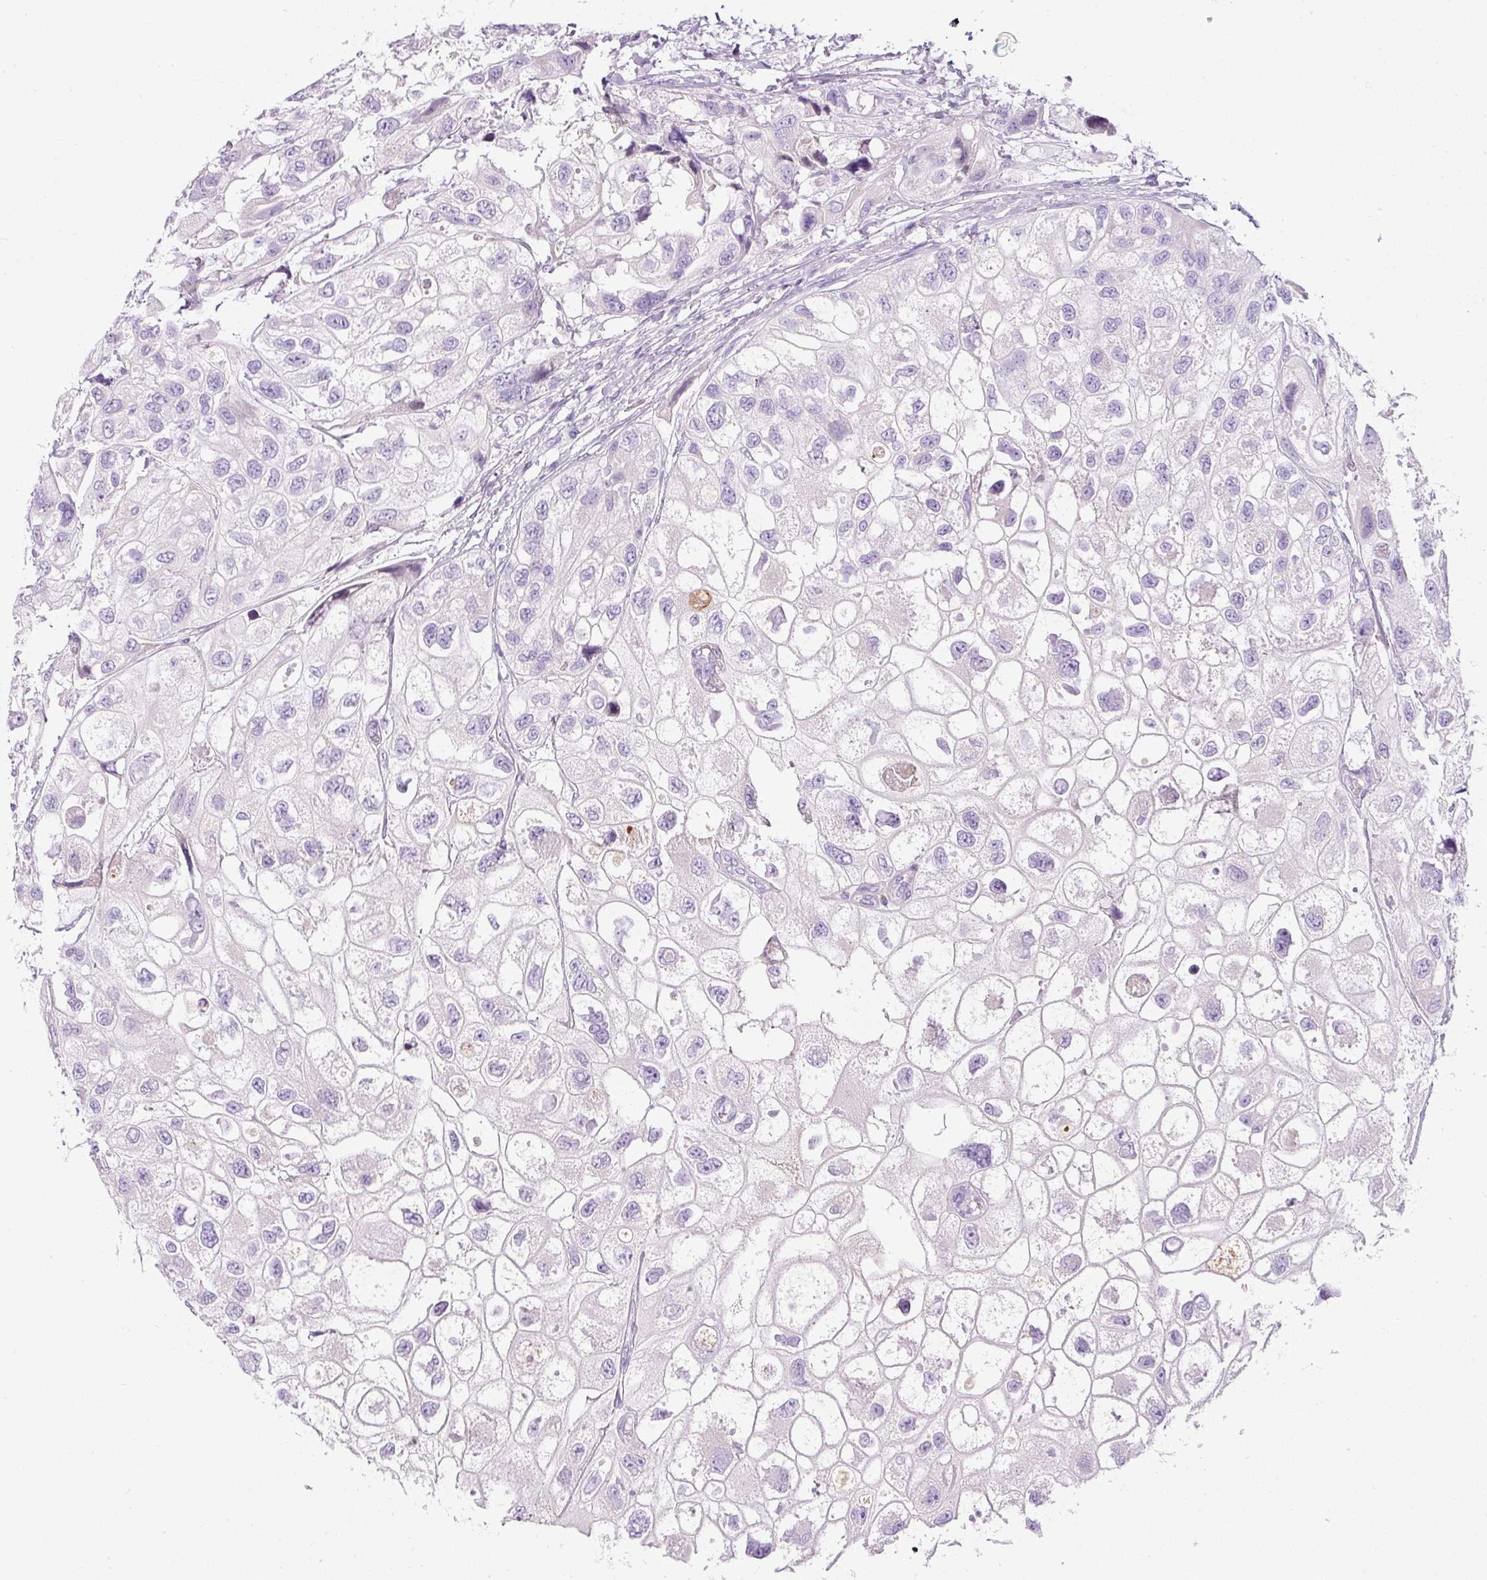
{"staining": {"intensity": "moderate", "quantity": "<25%", "location": "cytoplasmic/membranous"}, "tissue": "urothelial cancer", "cell_type": "Tumor cells", "image_type": "cancer", "snomed": [{"axis": "morphology", "description": "Urothelial carcinoma, High grade"}, {"axis": "topography", "description": "Urinary bladder"}], "caption": "Immunohistochemical staining of human urothelial cancer exhibits low levels of moderate cytoplasmic/membranous protein staining in approximately <25% of tumor cells.", "gene": "DNM1", "patient": {"sex": "female", "age": 64}}